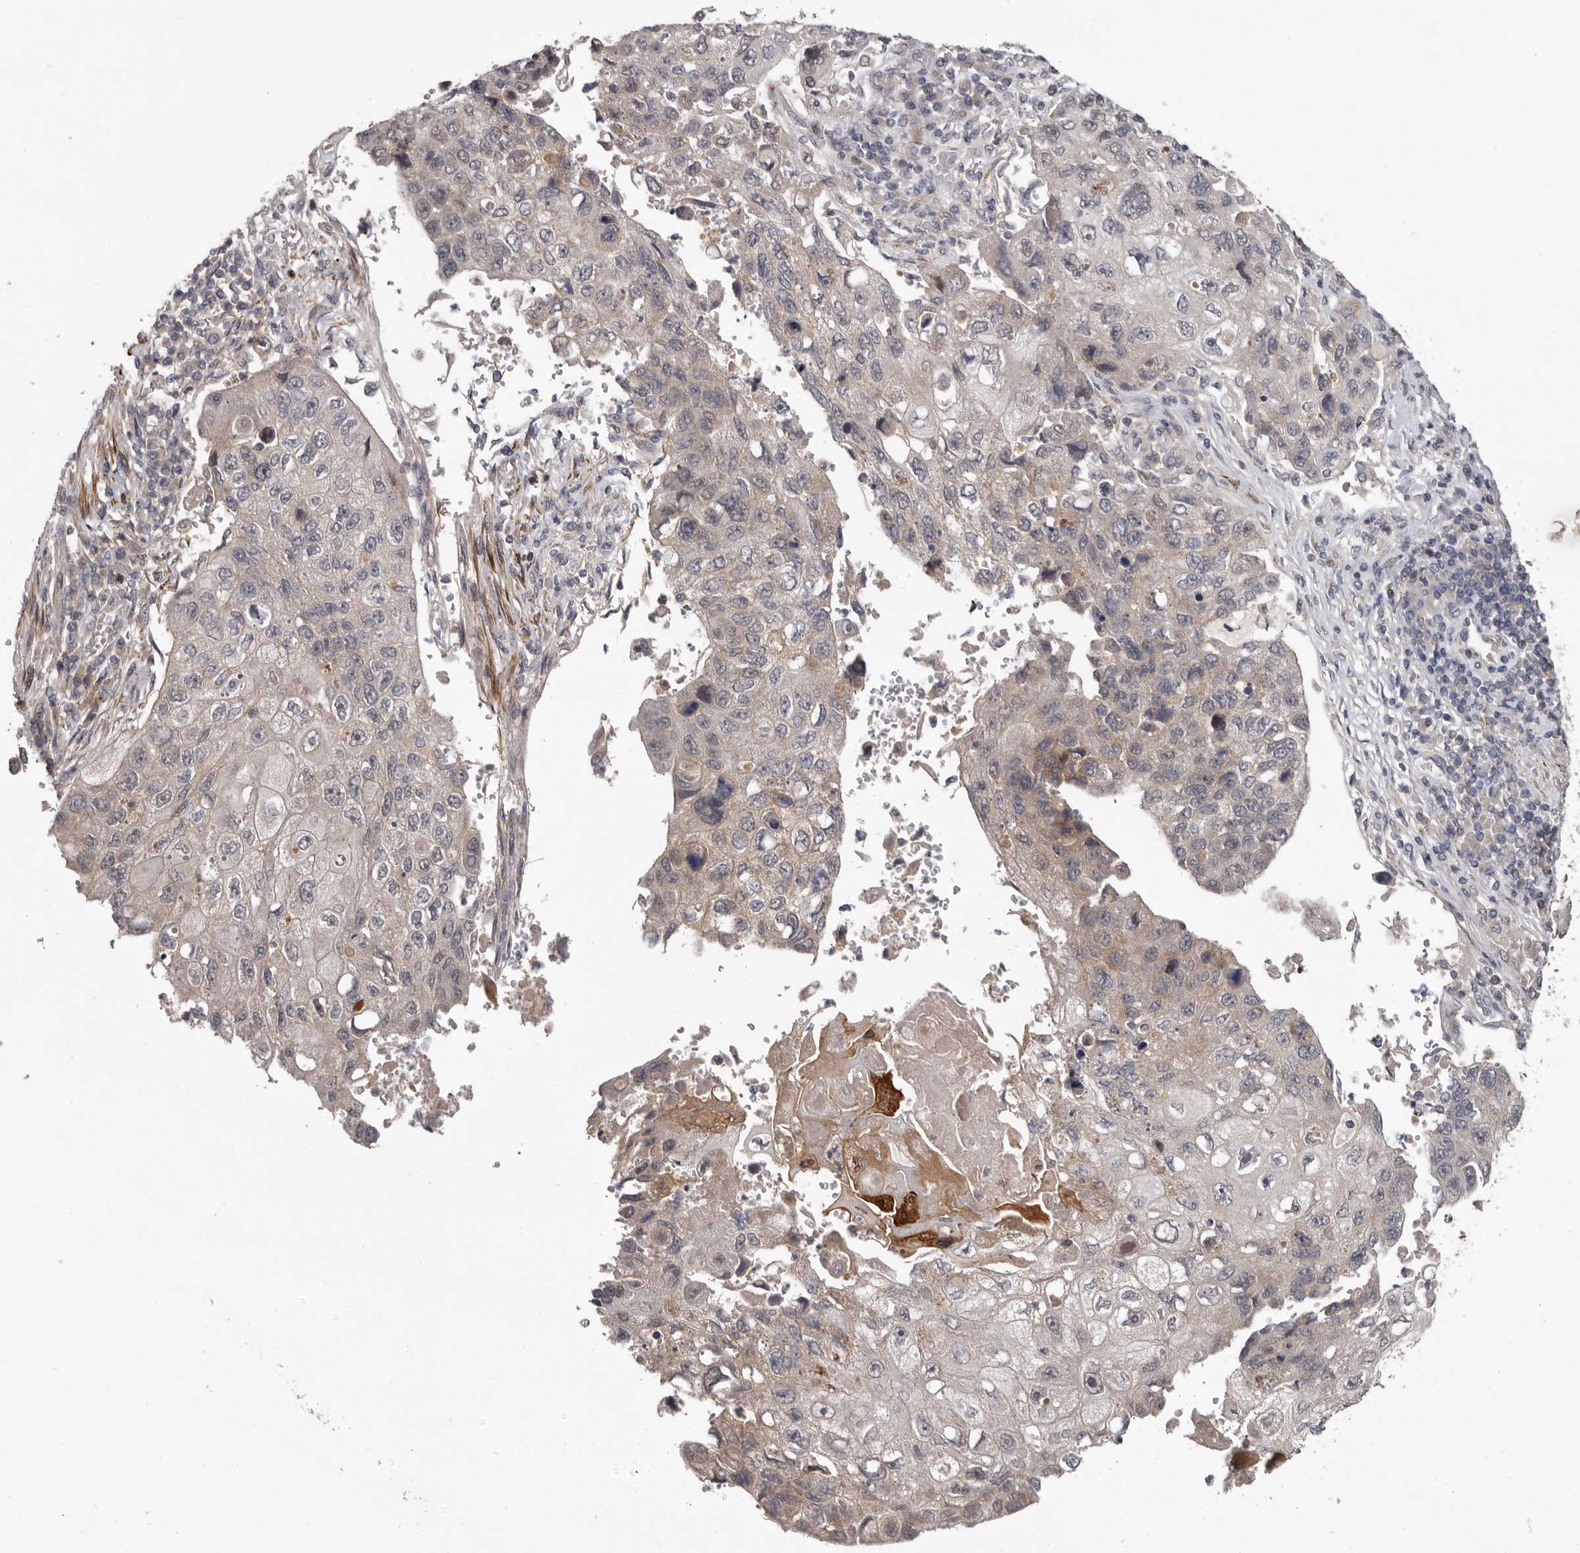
{"staining": {"intensity": "weak", "quantity": "<25%", "location": "cytoplasmic/membranous"}, "tissue": "lung cancer", "cell_type": "Tumor cells", "image_type": "cancer", "snomed": [{"axis": "morphology", "description": "Squamous cell carcinoma, NOS"}, {"axis": "topography", "description": "Lung"}], "caption": "This is an IHC photomicrograph of lung cancer (squamous cell carcinoma). There is no staining in tumor cells.", "gene": "FGFR4", "patient": {"sex": "male", "age": 61}}